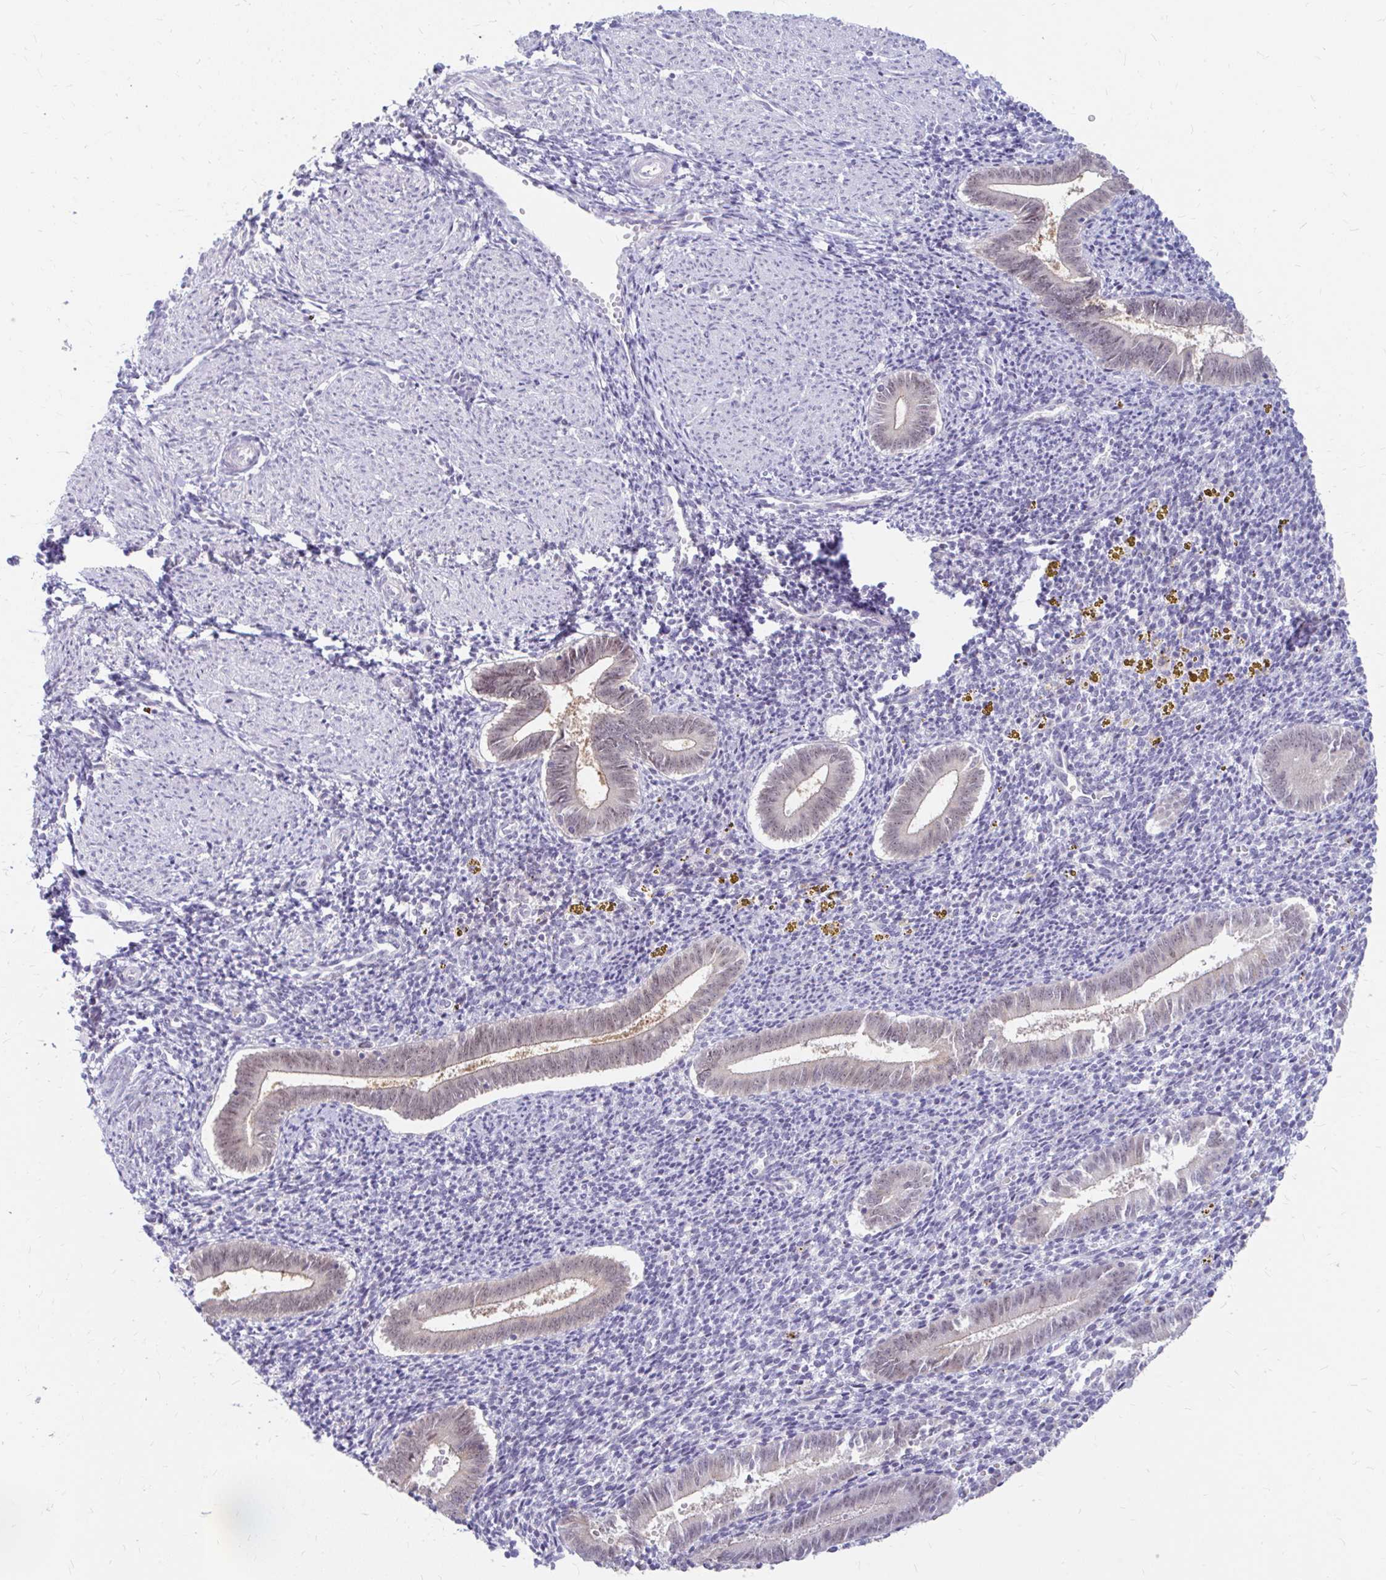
{"staining": {"intensity": "negative", "quantity": "none", "location": "none"}, "tissue": "endometrium", "cell_type": "Cells in endometrial stroma", "image_type": "normal", "snomed": [{"axis": "morphology", "description": "Normal tissue, NOS"}, {"axis": "topography", "description": "Endometrium"}], "caption": "Micrograph shows no protein expression in cells in endometrial stroma of benign endometrium. (Immunohistochemistry (ihc), brightfield microscopy, high magnification).", "gene": "RGS16", "patient": {"sex": "female", "age": 25}}